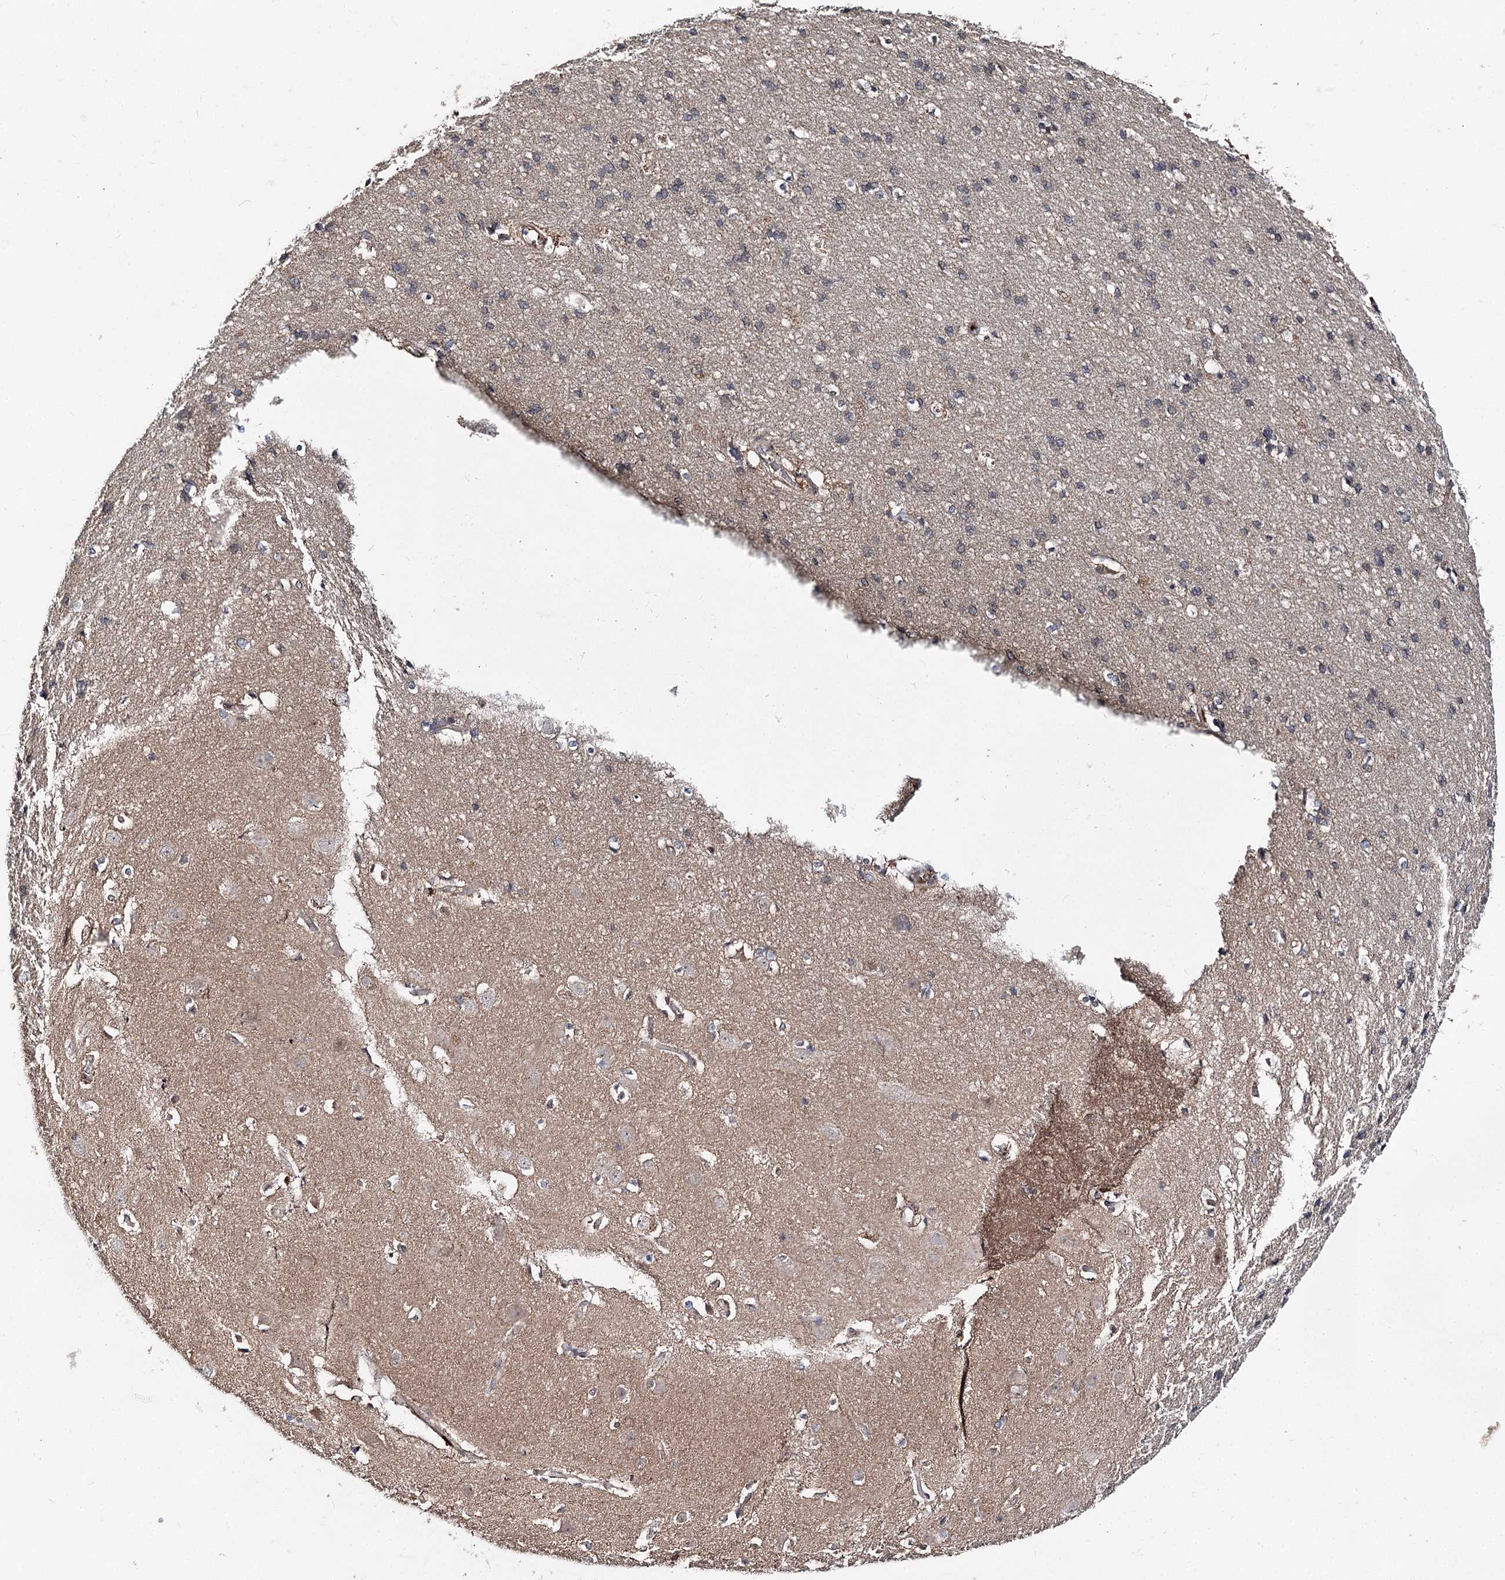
{"staining": {"intensity": "negative", "quantity": "none", "location": "none"}, "tissue": "cerebral cortex", "cell_type": "Endothelial cells", "image_type": "normal", "snomed": [{"axis": "morphology", "description": "Normal tissue, NOS"}, {"axis": "topography", "description": "Cerebral cortex"}], "caption": "DAB (3,3'-diaminobenzidine) immunohistochemical staining of unremarkable cerebral cortex shows no significant positivity in endothelial cells. Nuclei are stained in blue.", "gene": "MSANTD2", "patient": {"sex": "male", "age": 54}}